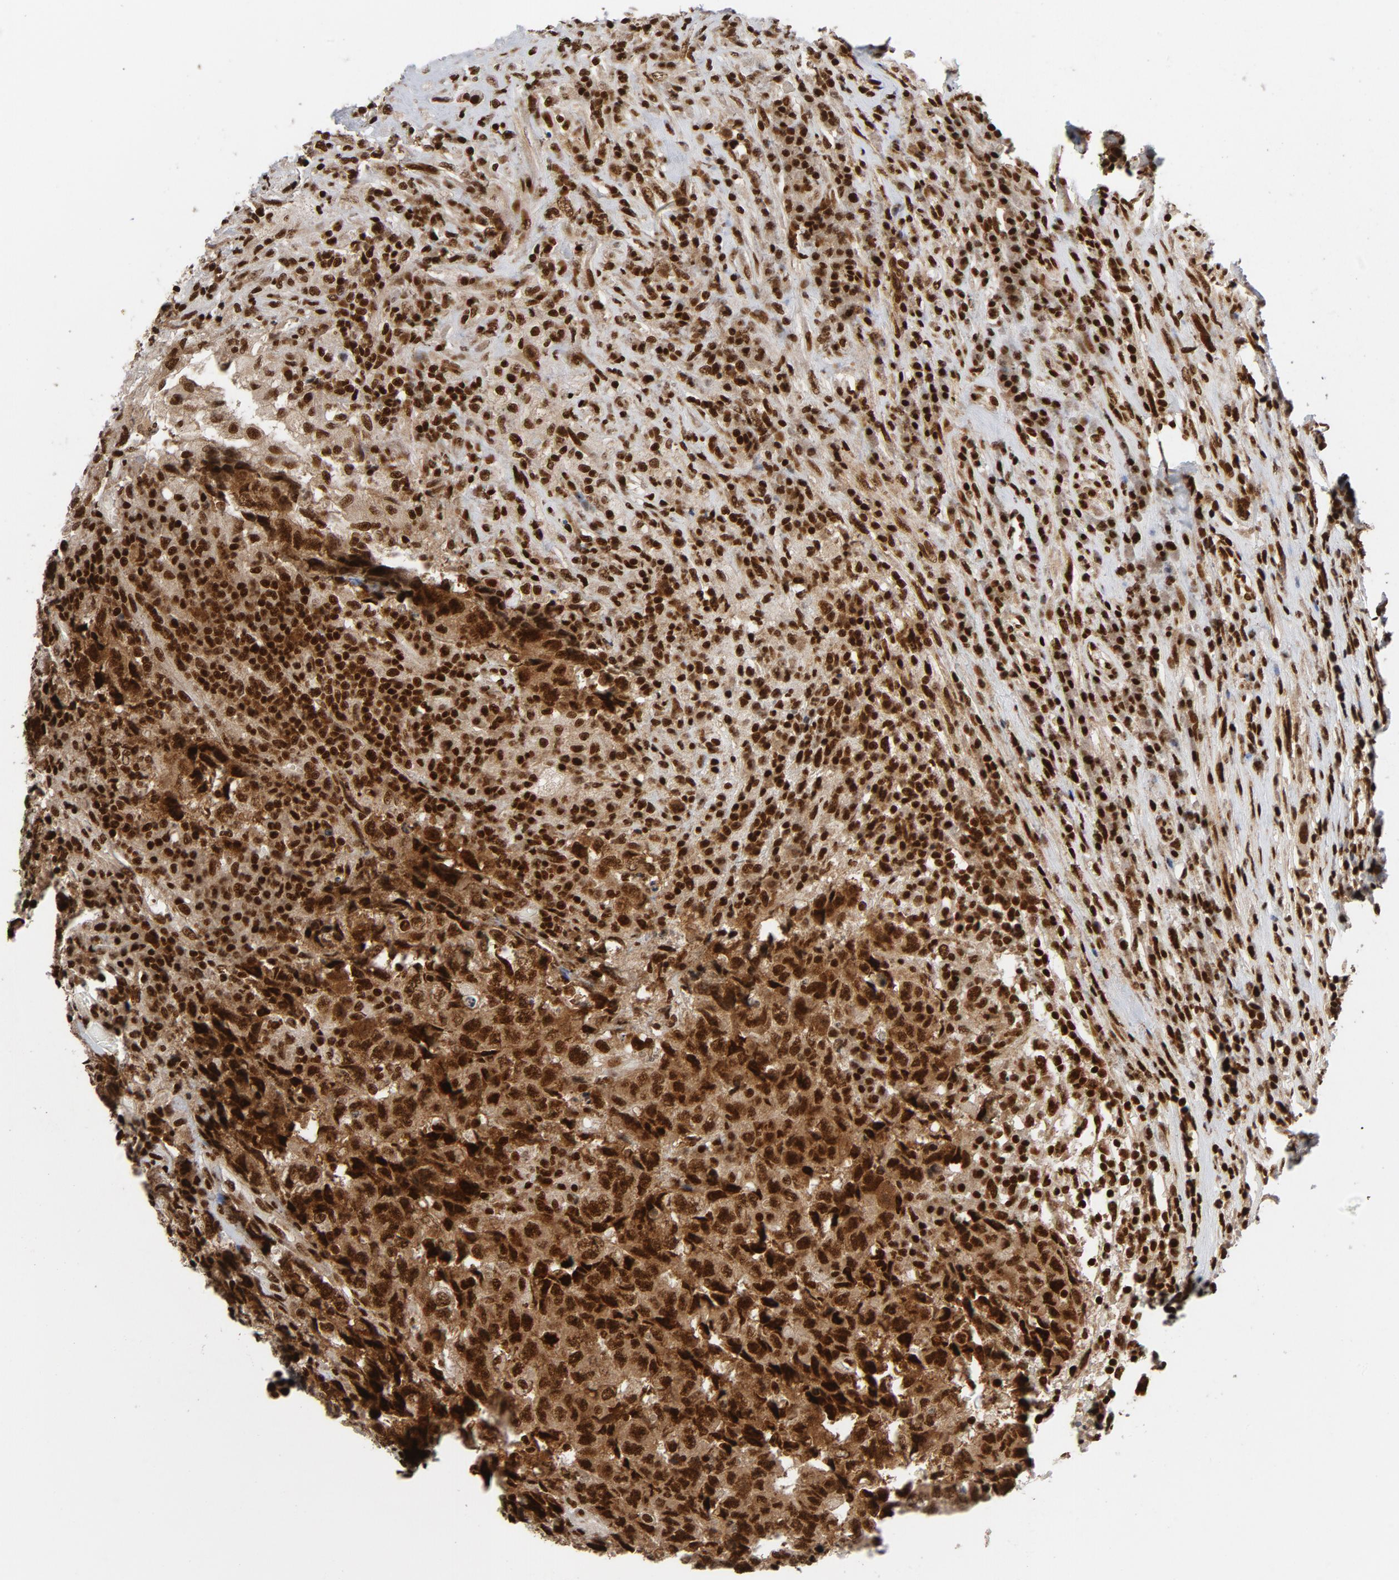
{"staining": {"intensity": "strong", "quantity": ">75%", "location": "cytoplasmic/membranous,nuclear"}, "tissue": "testis cancer", "cell_type": "Tumor cells", "image_type": "cancer", "snomed": [{"axis": "morphology", "description": "Necrosis, NOS"}, {"axis": "morphology", "description": "Carcinoma, Embryonal, NOS"}, {"axis": "topography", "description": "Testis"}], "caption": "Testis cancer stained for a protein demonstrates strong cytoplasmic/membranous and nuclear positivity in tumor cells.", "gene": "NFYB", "patient": {"sex": "male", "age": 19}}